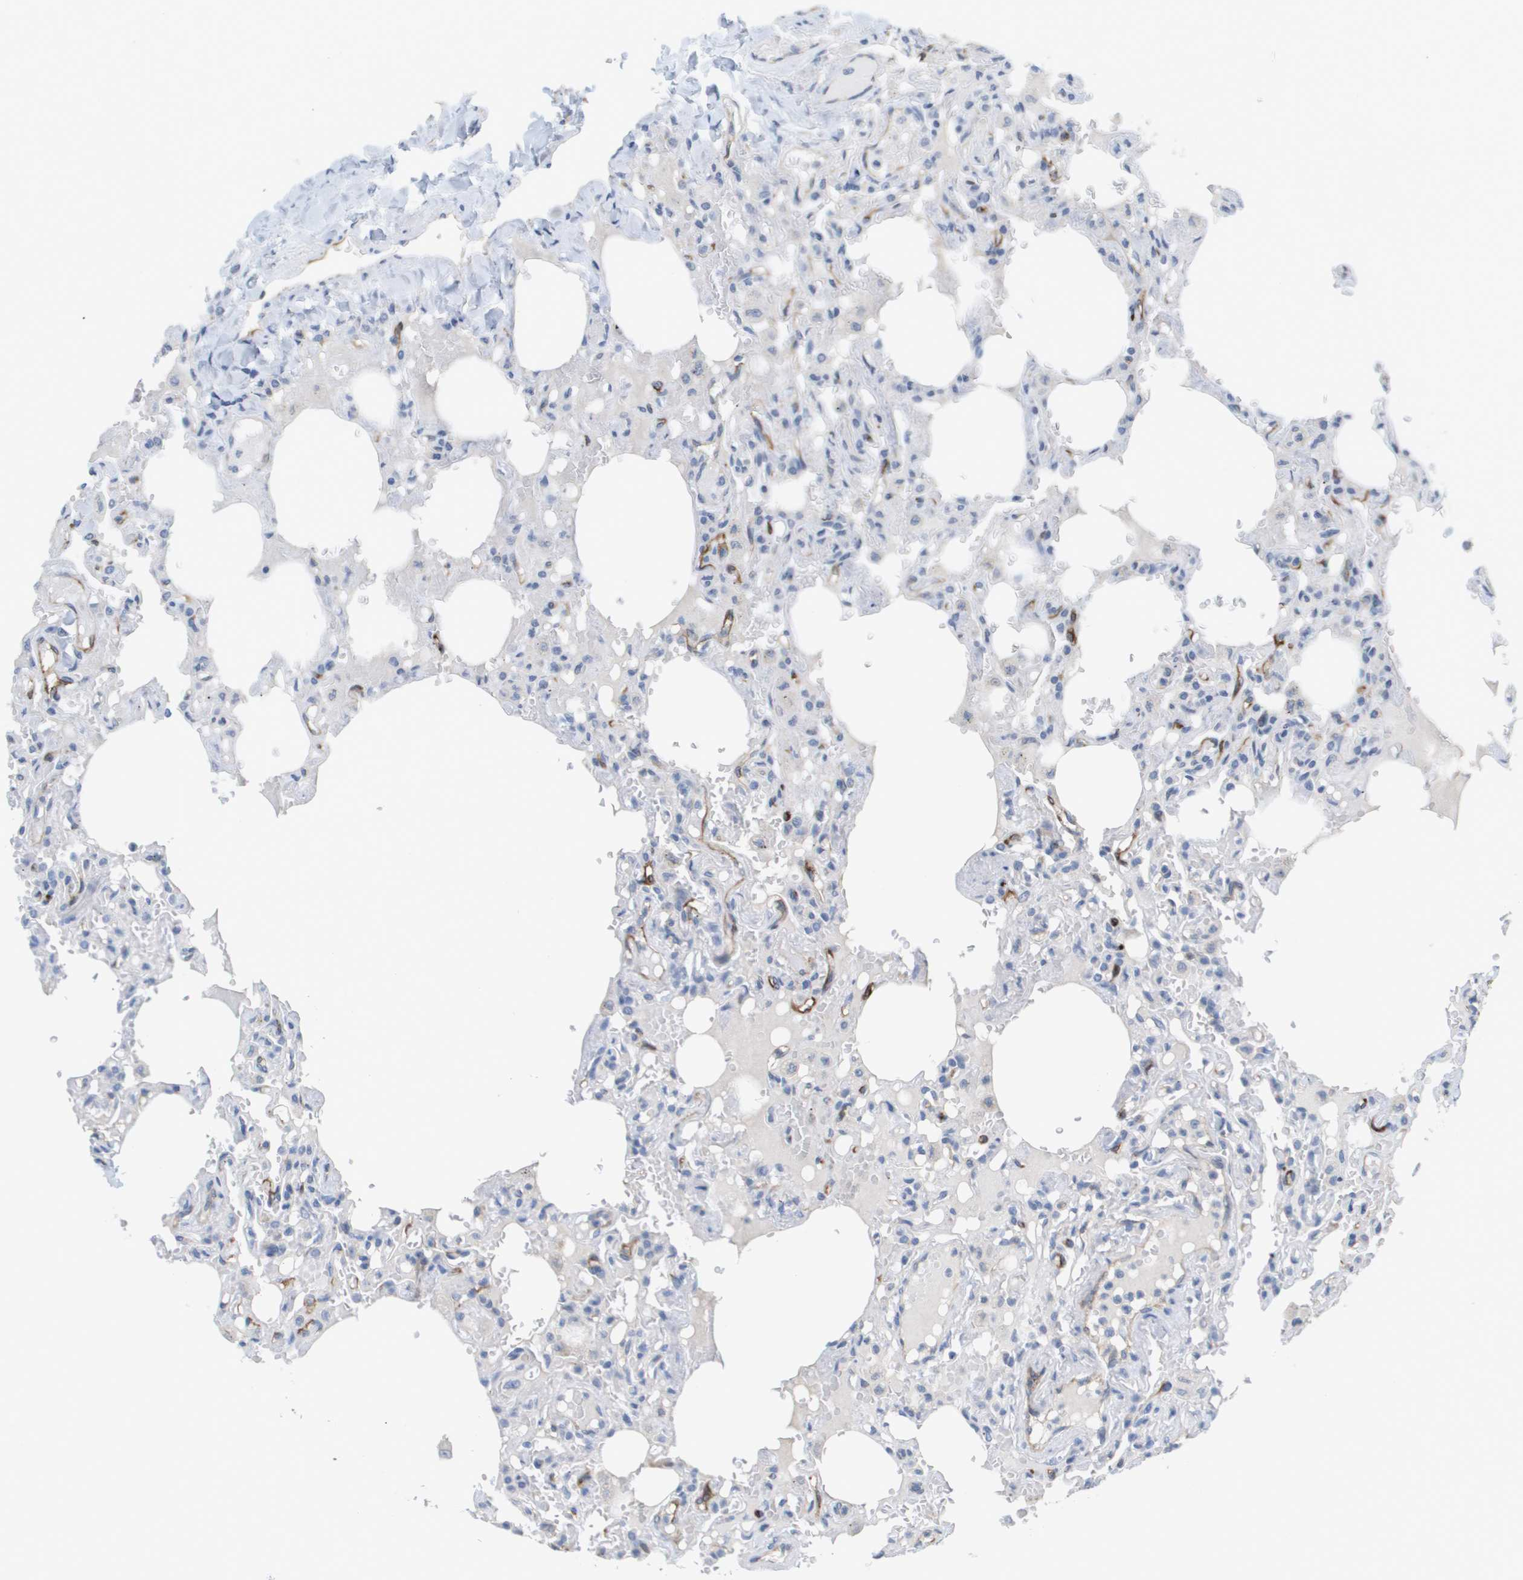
{"staining": {"intensity": "negative", "quantity": "none", "location": "none"}, "tissue": "lung", "cell_type": "Alveolar cells", "image_type": "normal", "snomed": [{"axis": "morphology", "description": "Normal tissue, NOS"}, {"axis": "topography", "description": "Lung"}], "caption": "DAB immunohistochemical staining of benign lung displays no significant staining in alveolar cells.", "gene": "ANGPT2", "patient": {"sex": "male", "age": 21}}